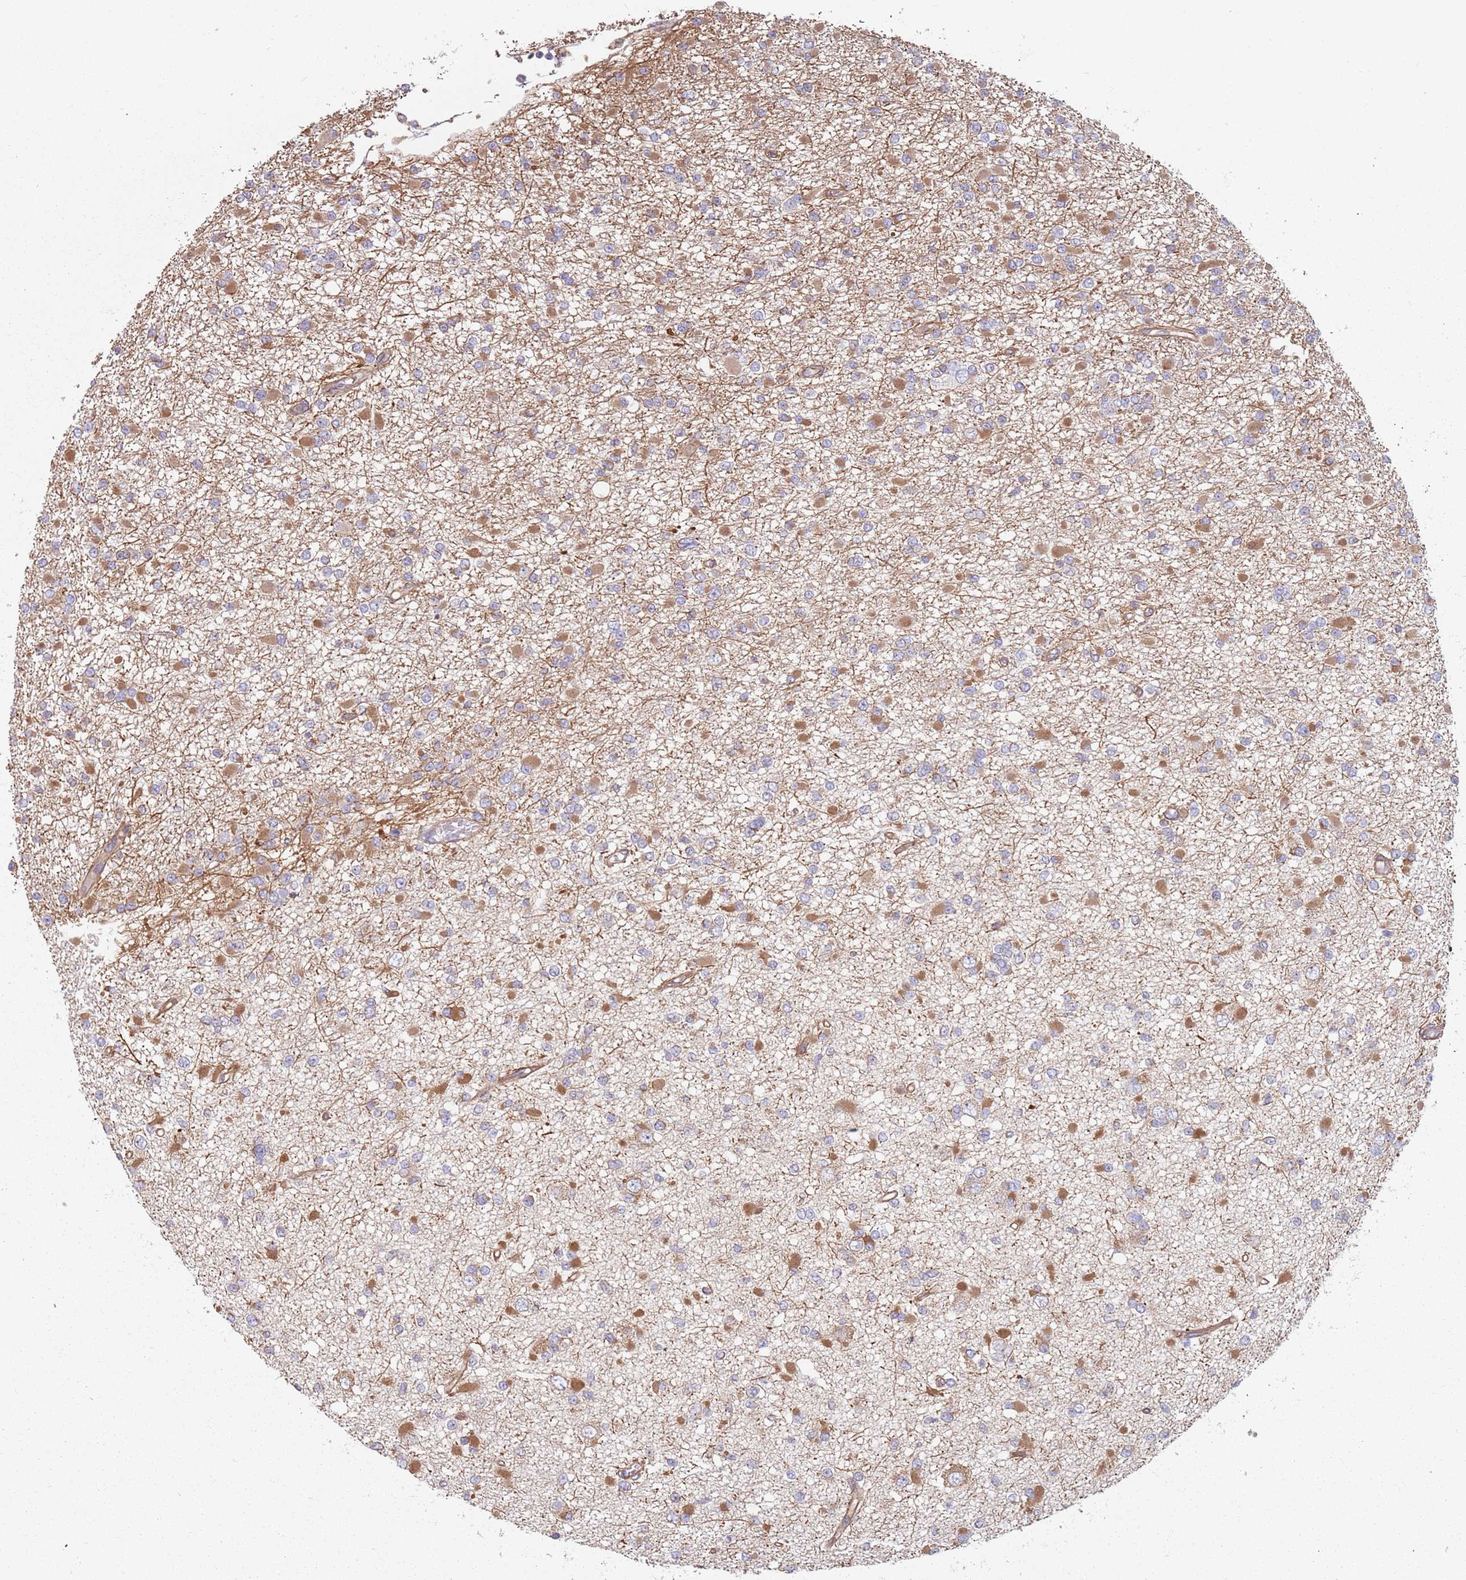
{"staining": {"intensity": "moderate", "quantity": "25%-75%", "location": "cytoplasmic/membranous"}, "tissue": "glioma", "cell_type": "Tumor cells", "image_type": "cancer", "snomed": [{"axis": "morphology", "description": "Glioma, malignant, Low grade"}, {"axis": "topography", "description": "Brain"}], "caption": "Protein analysis of malignant glioma (low-grade) tissue reveals moderate cytoplasmic/membranous staining in about 25%-75% of tumor cells. (Stains: DAB (3,3'-diaminobenzidine) in brown, nuclei in blue, Microscopy: brightfield microscopy at high magnification).", "gene": "SPDL1", "patient": {"sex": "female", "age": 22}}